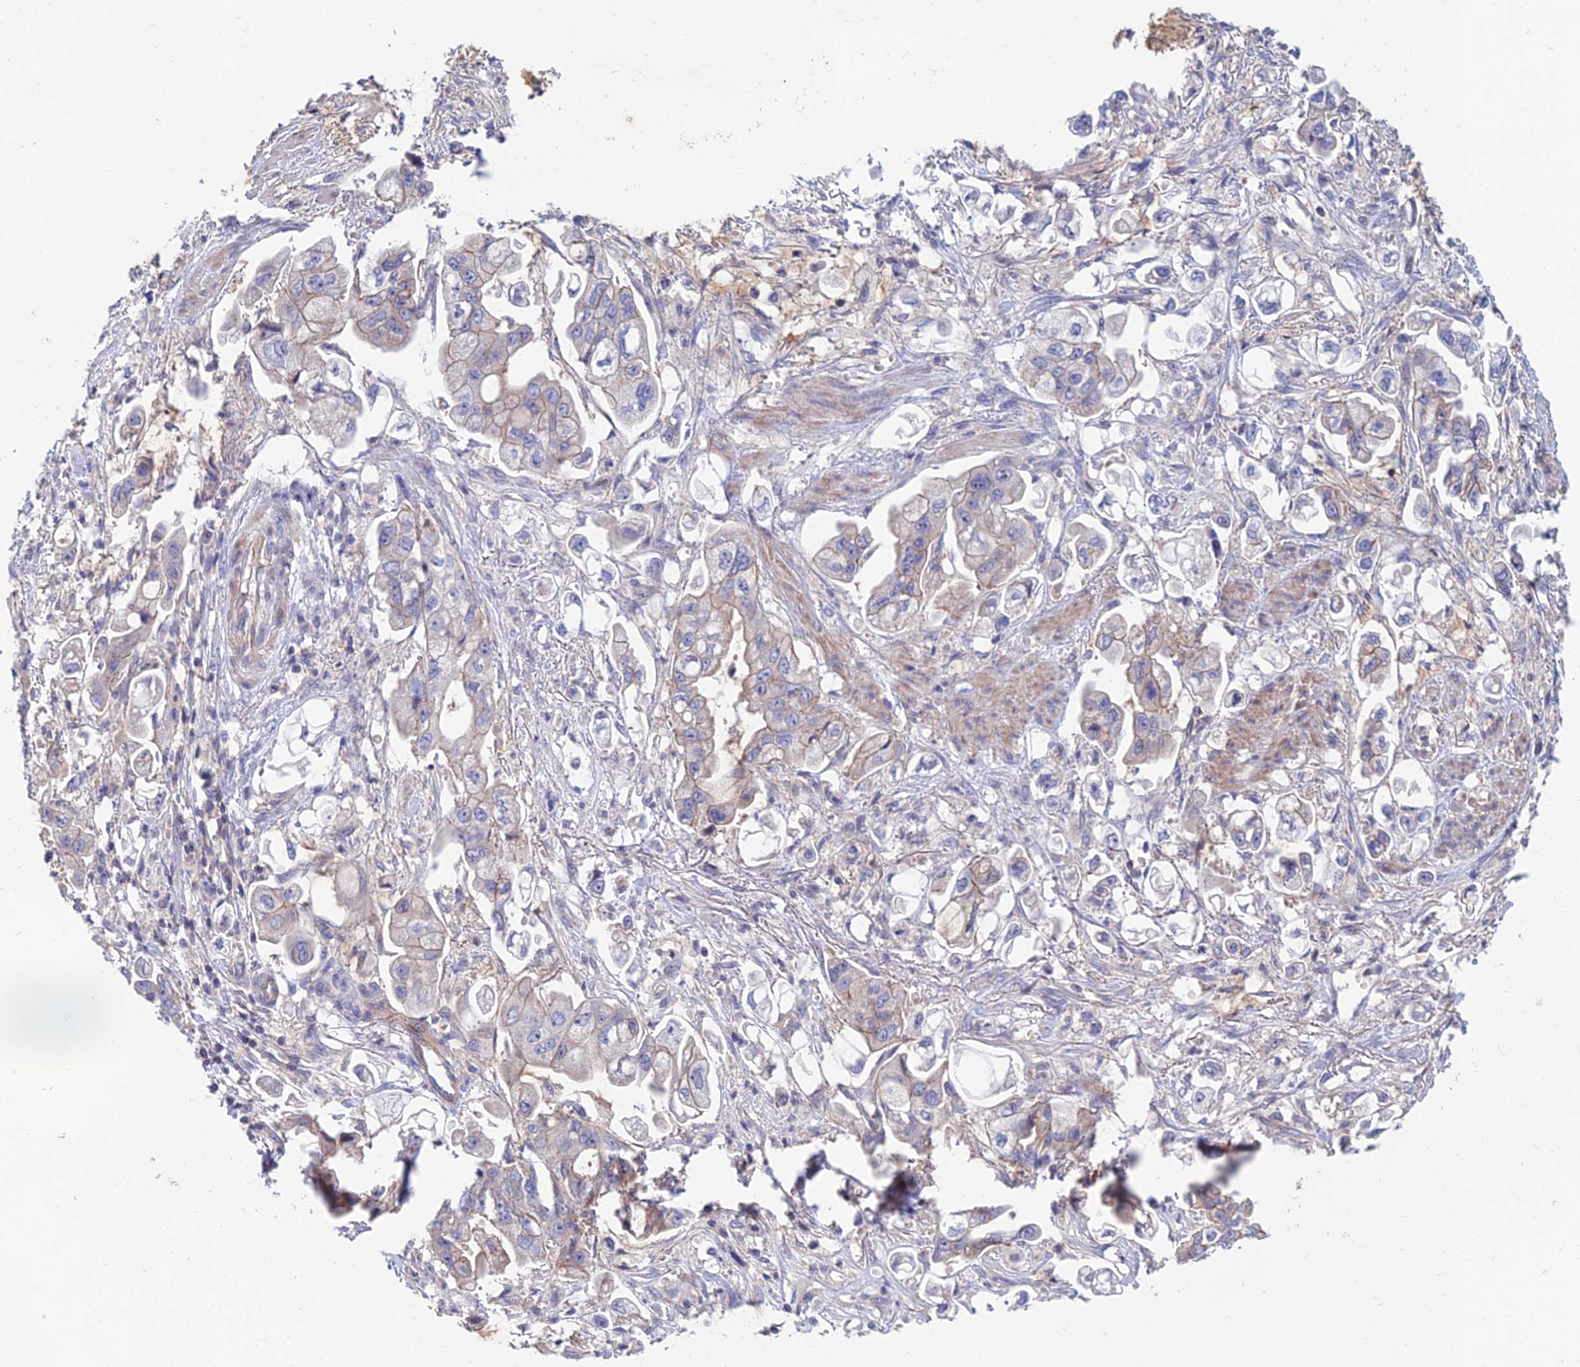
{"staining": {"intensity": "weak", "quantity": "<25%", "location": "cytoplasmic/membranous"}, "tissue": "stomach cancer", "cell_type": "Tumor cells", "image_type": "cancer", "snomed": [{"axis": "morphology", "description": "Adenocarcinoma, NOS"}, {"axis": "topography", "description": "Stomach"}], "caption": "Tumor cells show no significant protein expression in stomach cancer (adenocarcinoma). (DAB (3,3'-diaminobenzidine) IHC with hematoxylin counter stain).", "gene": "USP37", "patient": {"sex": "male", "age": 62}}